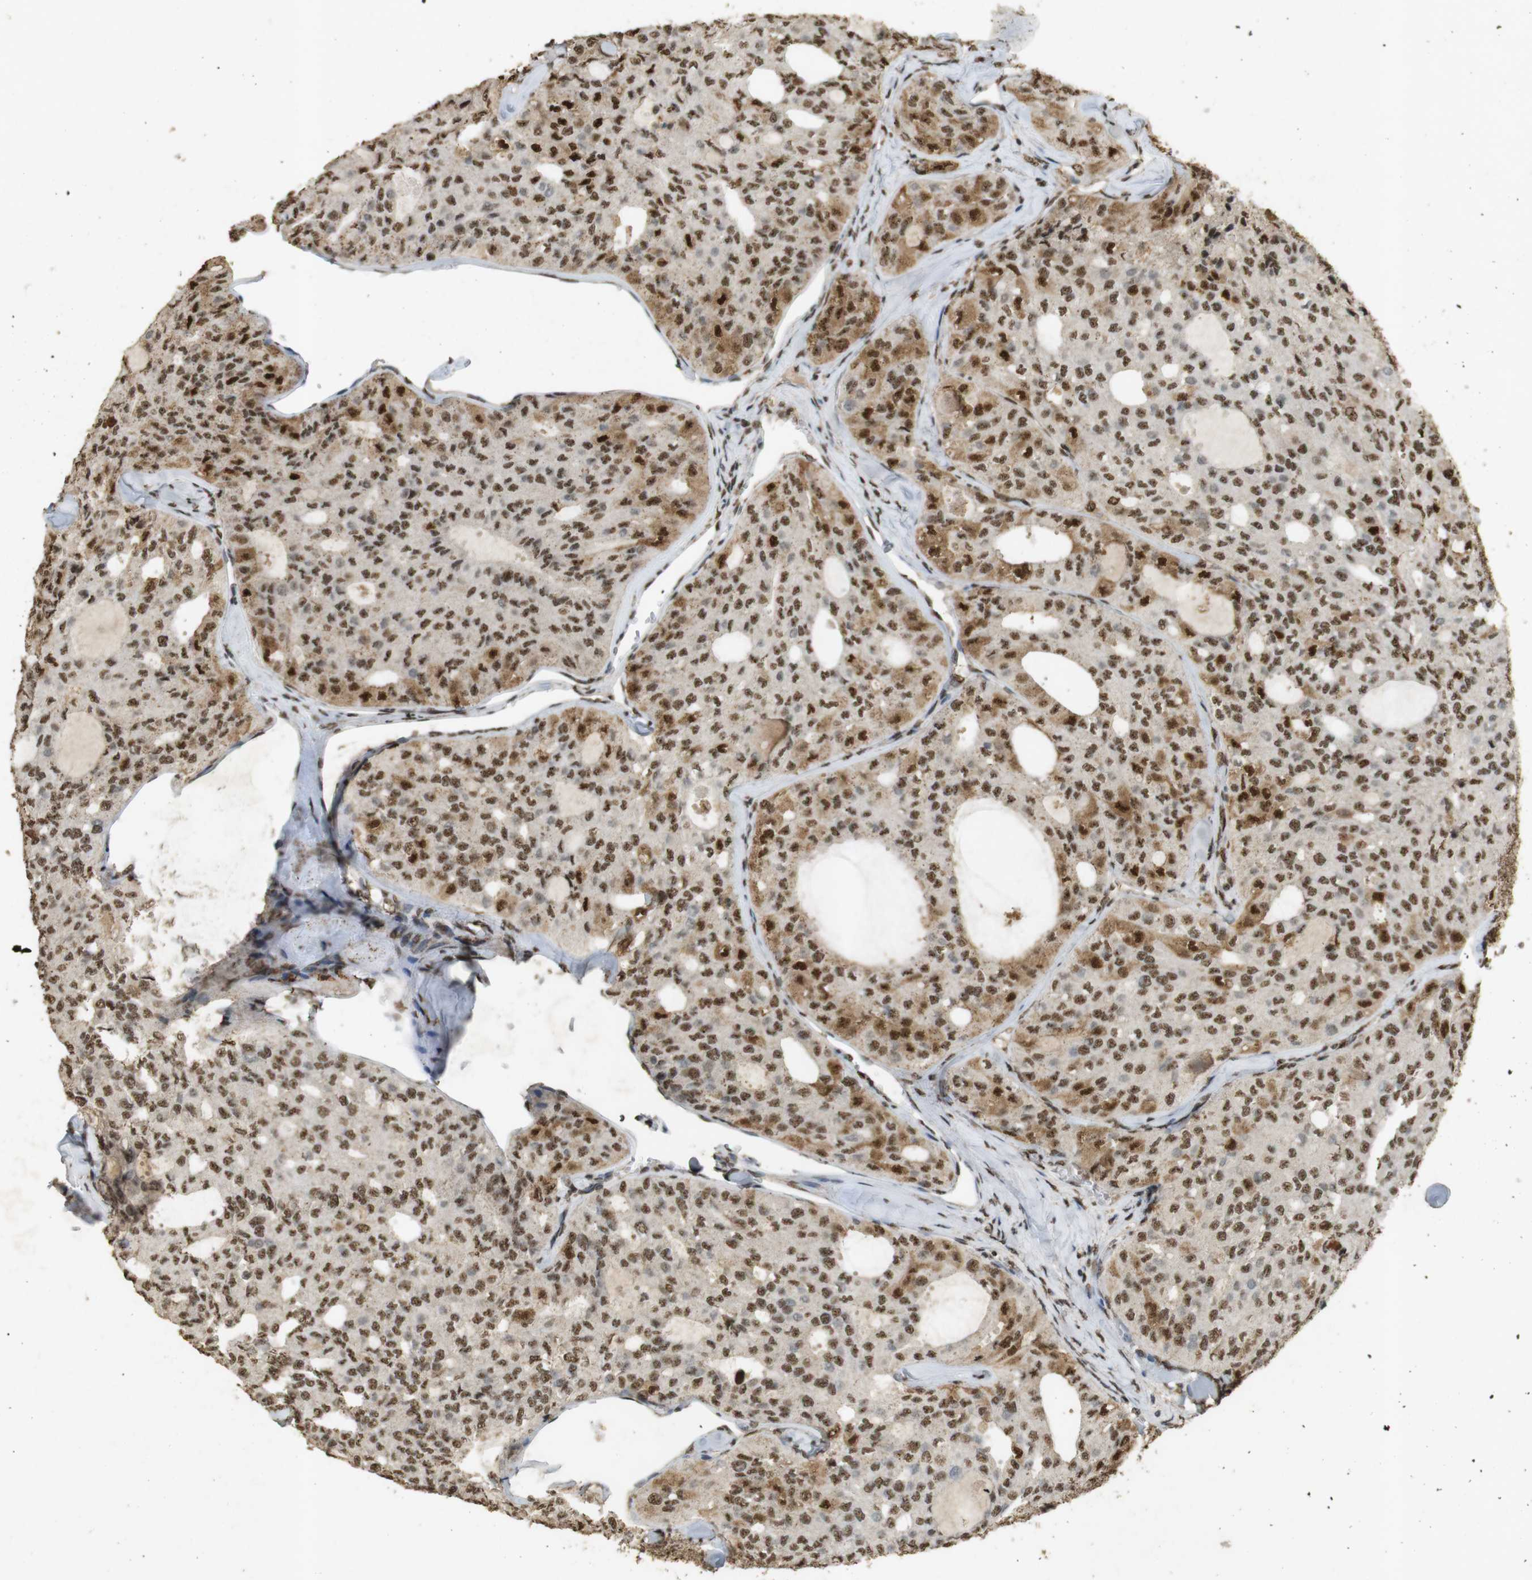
{"staining": {"intensity": "moderate", "quantity": ">75%", "location": "cytoplasmic/membranous,nuclear"}, "tissue": "thyroid cancer", "cell_type": "Tumor cells", "image_type": "cancer", "snomed": [{"axis": "morphology", "description": "Follicular adenoma carcinoma, NOS"}, {"axis": "topography", "description": "Thyroid gland"}], "caption": "The micrograph displays immunohistochemical staining of follicular adenoma carcinoma (thyroid). There is moderate cytoplasmic/membranous and nuclear positivity is appreciated in about >75% of tumor cells.", "gene": "GATA4", "patient": {"sex": "male", "age": 75}}